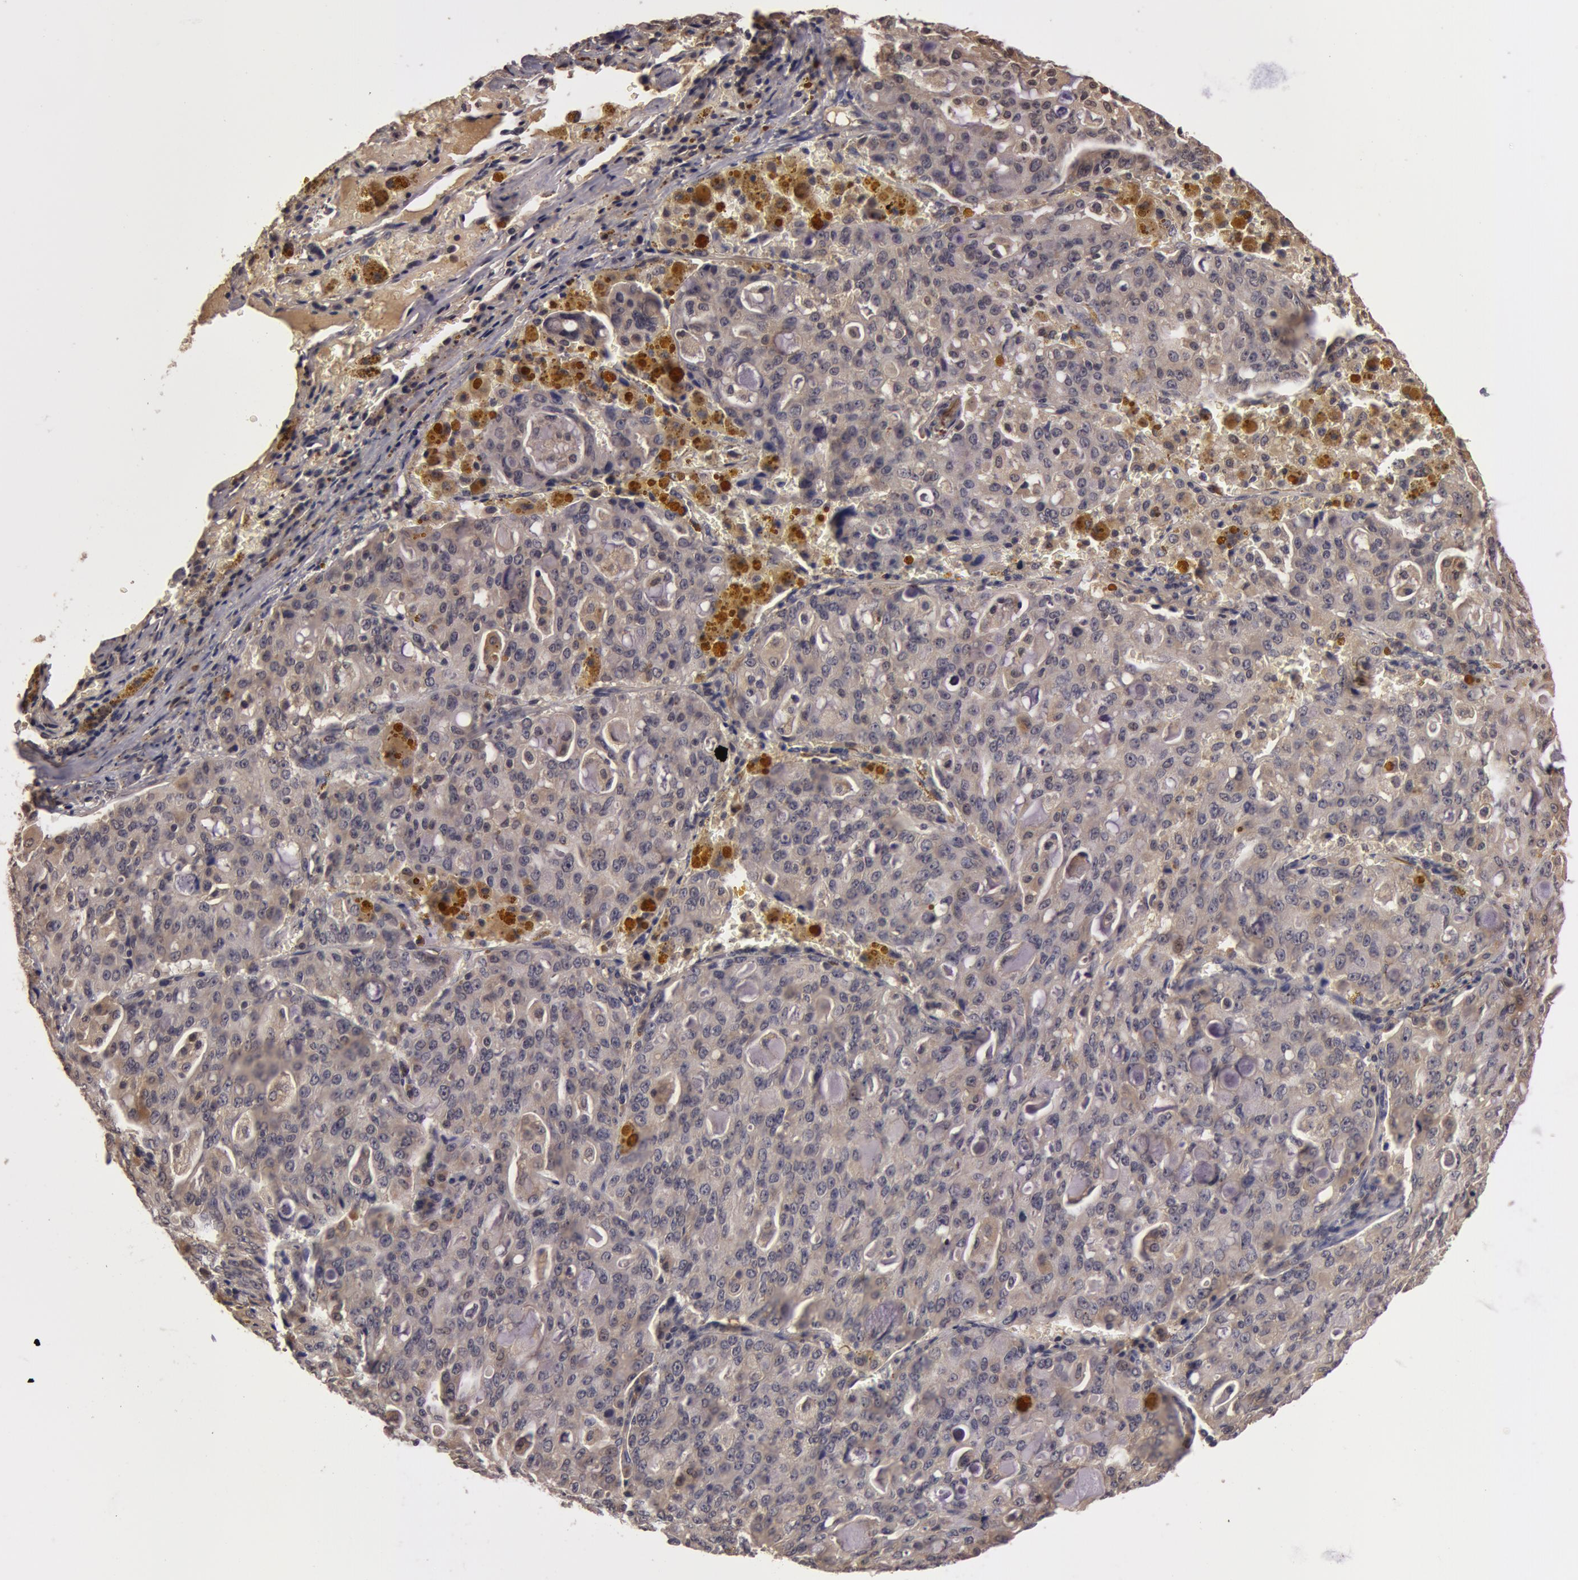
{"staining": {"intensity": "weak", "quantity": ">75%", "location": "cytoplasmic/membranous"}, "tissue": "lung cancer", "cell_type": "Tumor cells", "image_type": "cancer", "snomed": [{"axis": "morphology", "description": "Adenocarcinoma, NOS"}, {"axis": "topography", "description": "Lung"}], "caption": "This is an image of immunohistochemistry (IHC) staining of lung cancer (adenocarcinoma), which shows weak staining in the cytoplasmic/membranous of tumor cells.", "gene": "BCHE", "patient": {"sex": "female", "age": 44}}